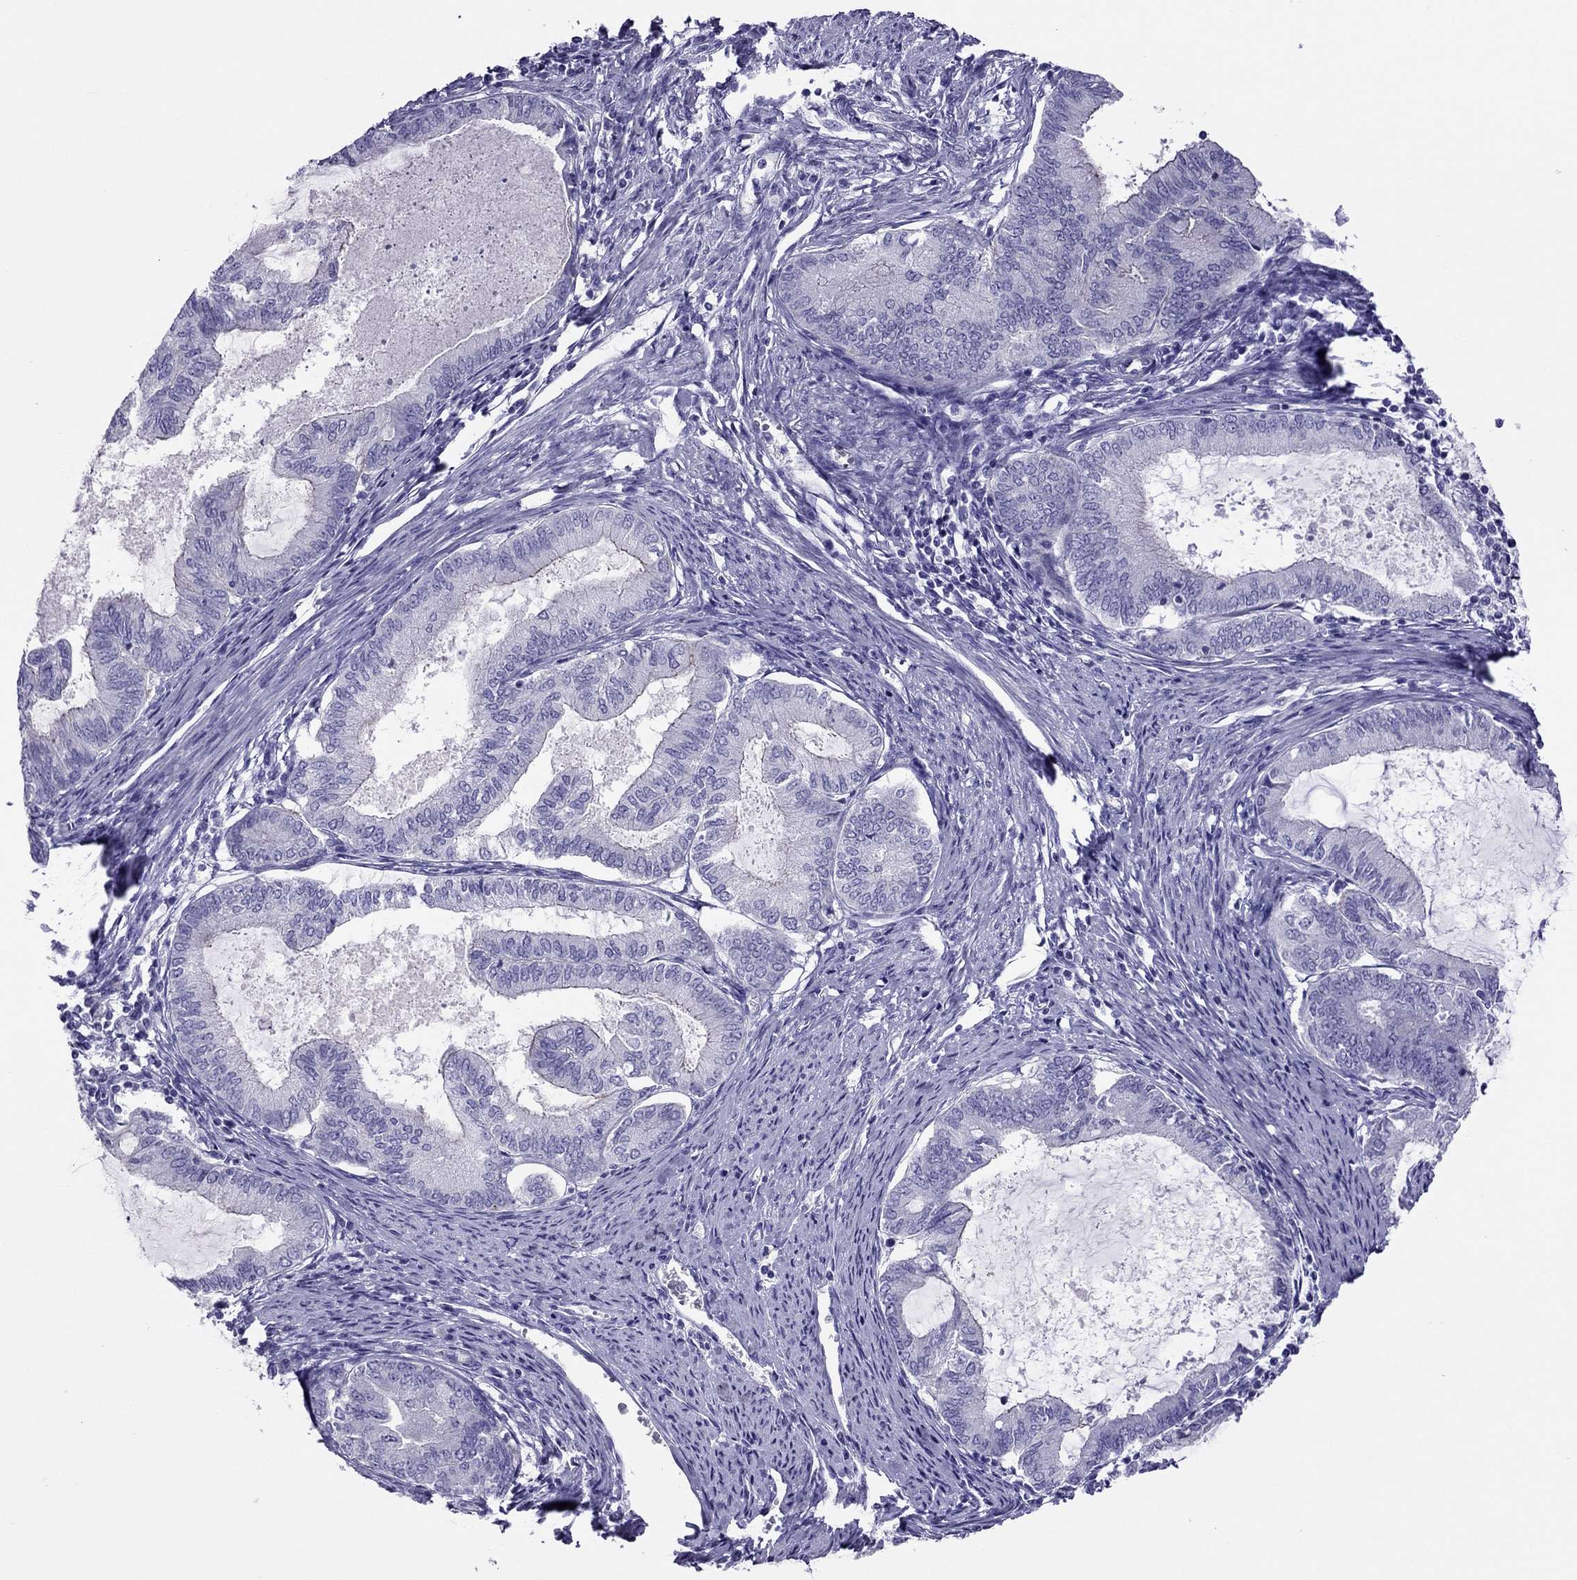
{"staining": {"intensity": "negative", "quantity": "none", "location": "none"}, "tissue": "endometrial cancer", "cell_type": "Tumor cells", "image_type": "cancer", "snomed": [{"axis": "morphology", "description": "Adenocarcinoma, NOS"}, {"axis": "topography", "description": "Endometrium"}], "caption": "A micrograph of human endometrial cancer (adenocarcinoma) is negative for staining in tumor cells. Brightfield microscopy of immunohistochemistry (IHC) stained with DAB (brown) and hematoxylin (blue), captured at high magnification.", "gene": "MYL11", "patient": {"sex": "female", "age": 86}}